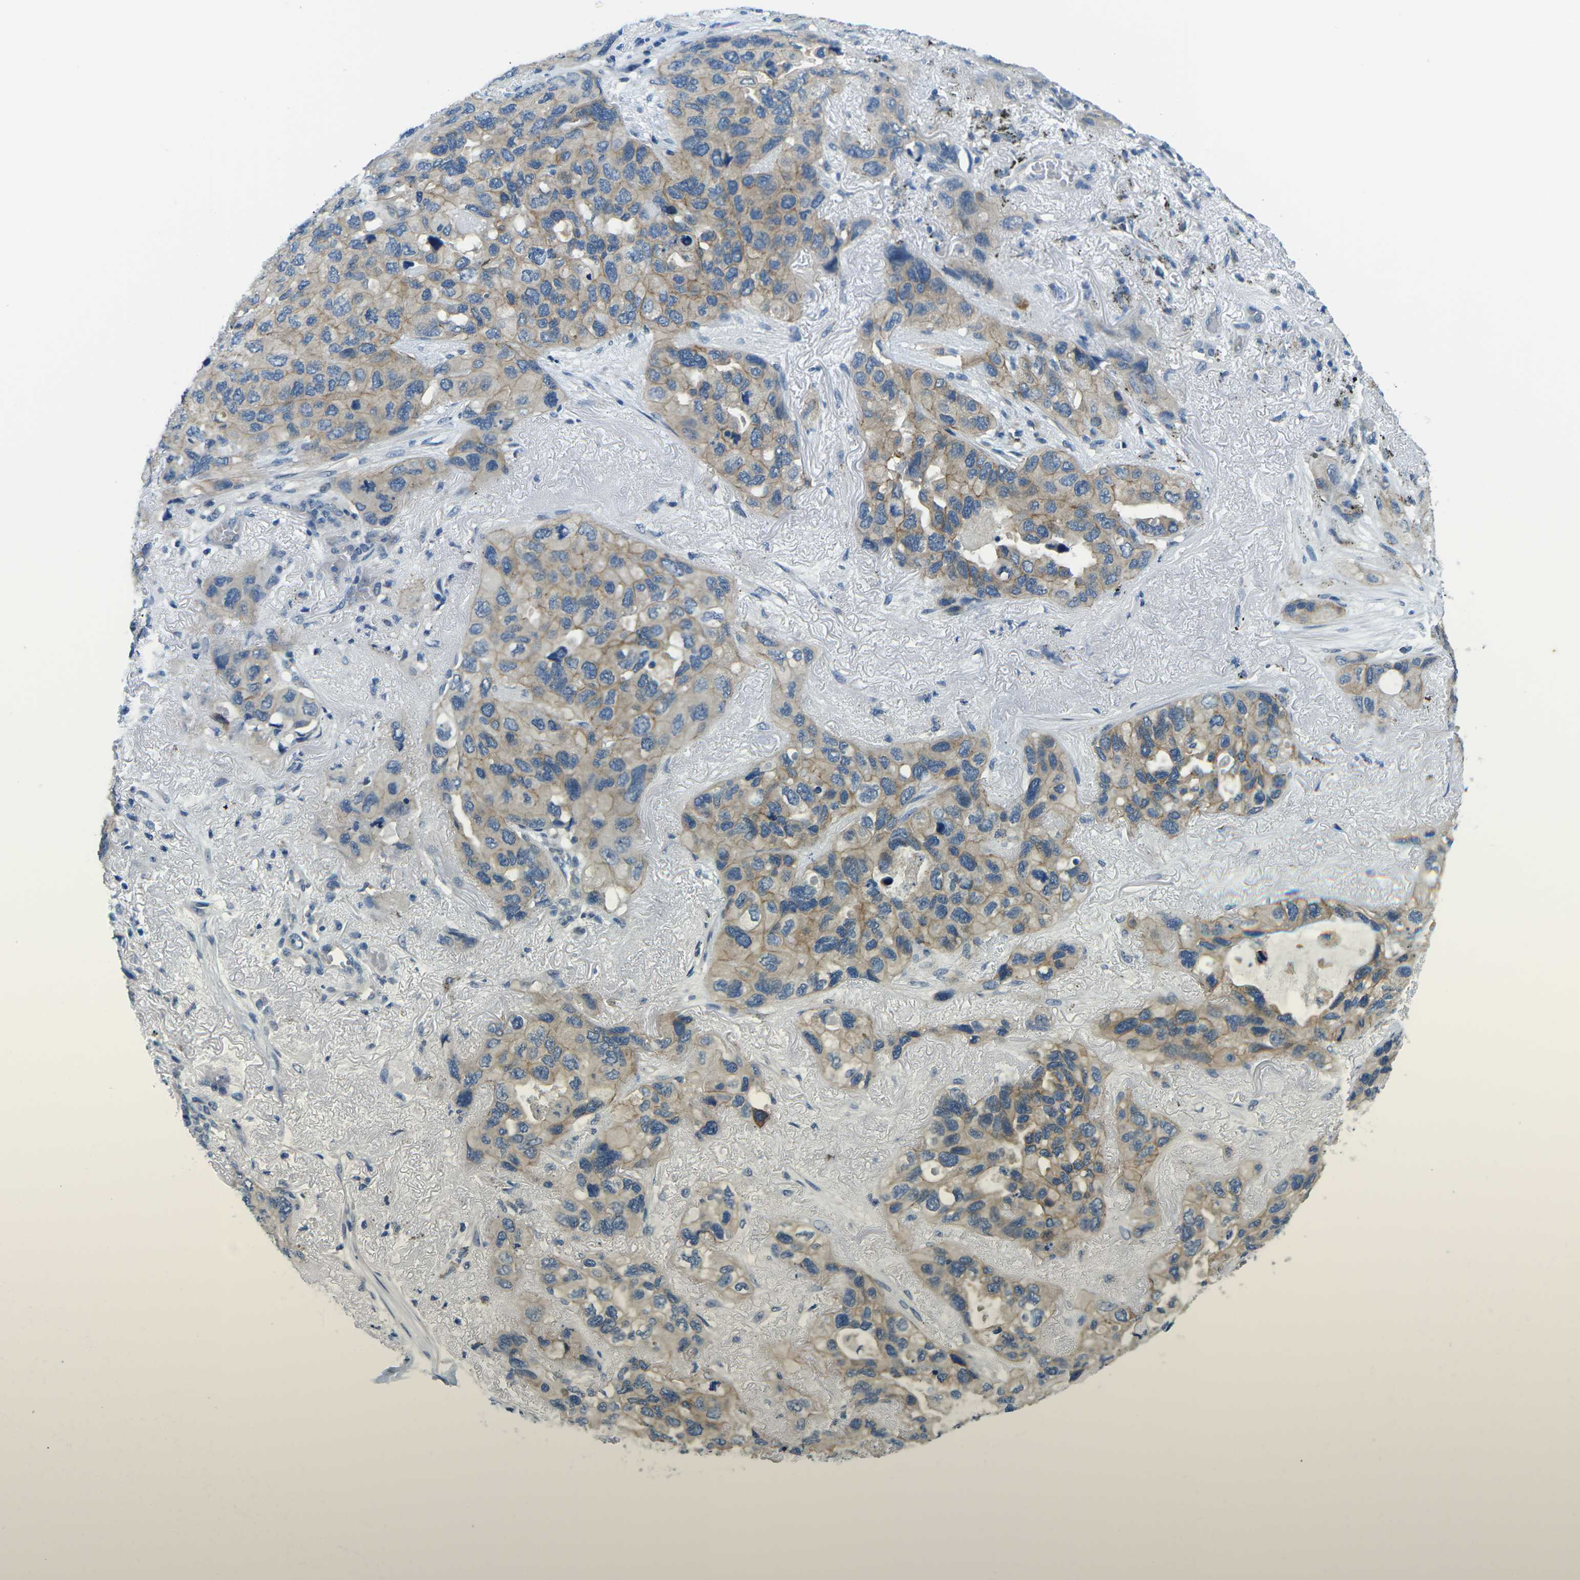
{"staining": {"intensity": "weak", "quantity": ">75%", "location": "cytoplasmic/membranous"}, "tissue": "lung cancer", "cell_type": "Tumor cells", "image_type": "cancer", "snomed": [{"axis": "morphology", "description": "Squamous cell carcinoma, NOS"}, {"axis": "topography", "description": "Lung"}], "caption": "IHC photomicrograph of human lung cancer (squamous cell carcinoma) stained for a protein (brown), which exhibits low levels of weak cytoplasmic/membranous expression in approximately >75% of tumor cells.", "gene": "CTNND1", "patient": {"sex": "female", "age": 73}}